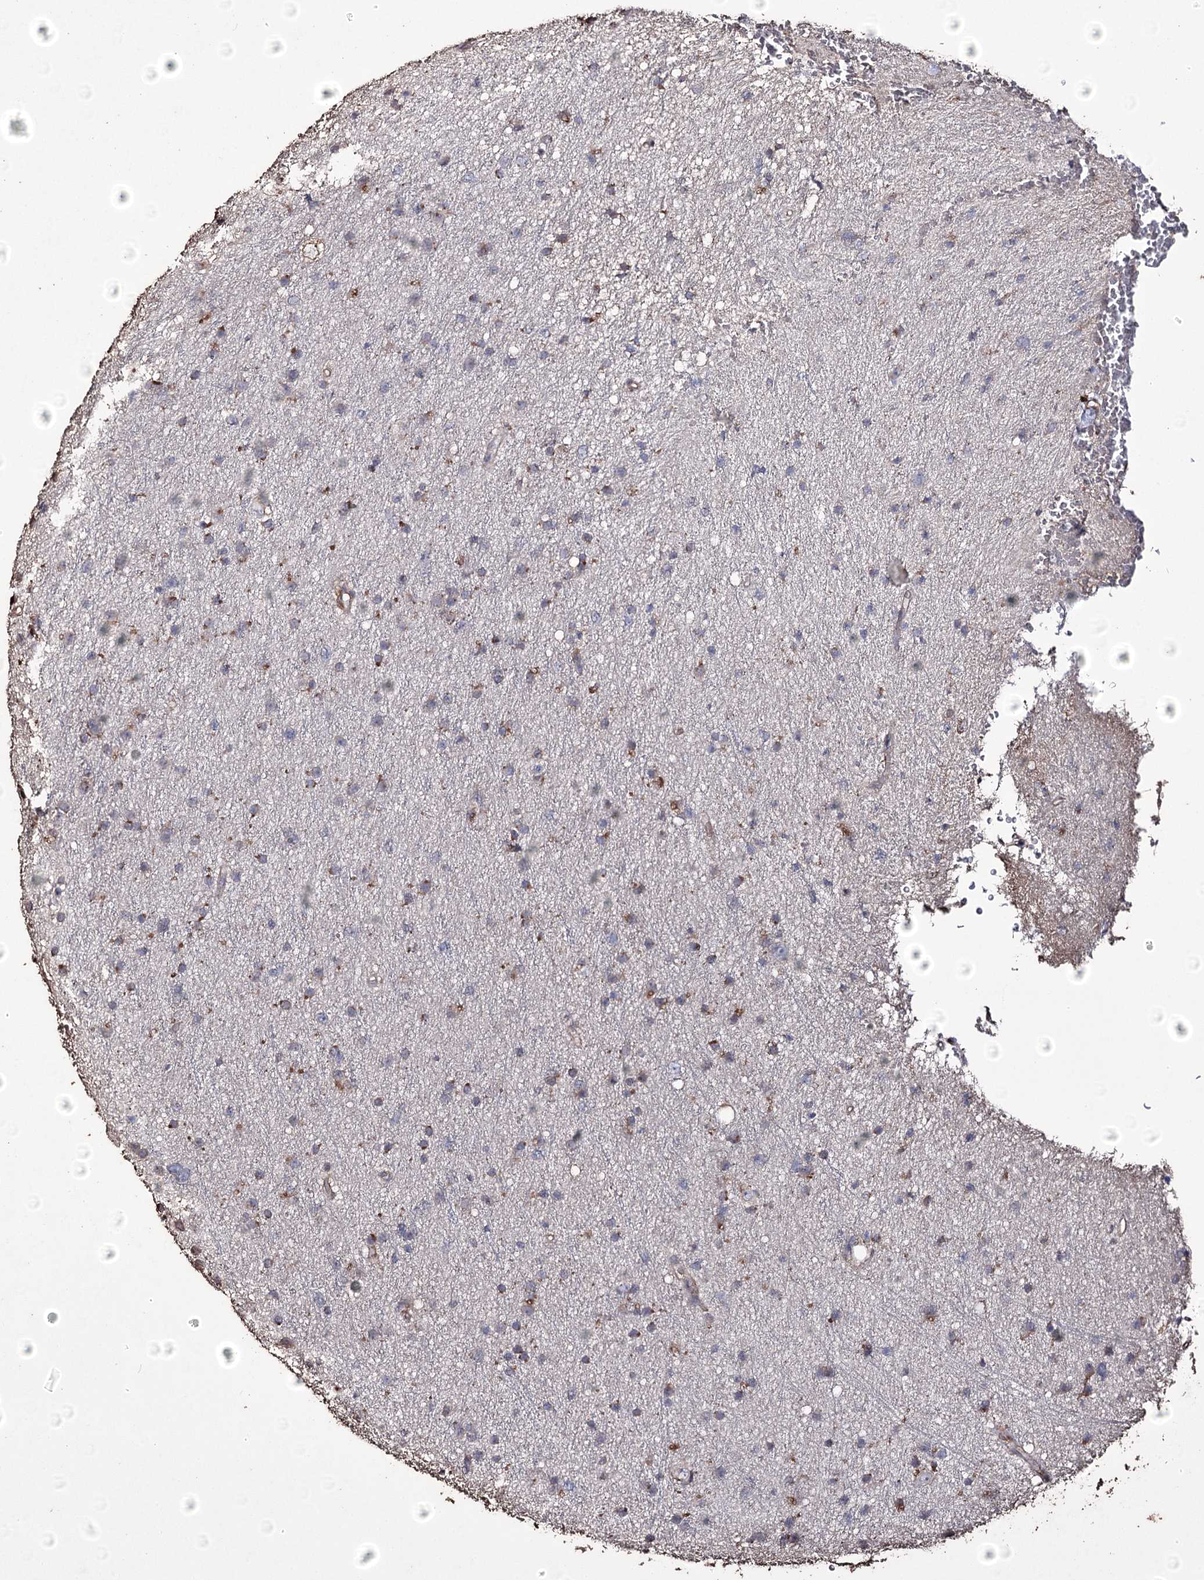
{"staining": {"intensity": "moderate", "quantity": "<25%", "location": "cytoplasmic/membranous"}, "tissue": "glioma", "cell_type": "Tumor cells", "image_type": "cancer", "snomed": [{"axis": "morphology", "description": "Glioma, malignant, Low grade"}, {"axis": "topography", "description": "Cerebral cortex"}], "caption": "Human malignant glioma (low-grade) stained with a brown dye reveals moderate cytoplasmic/membranous positive staining in about <25% of tumor cells.", "gene": "ZNF662", "patient": {"sex": "female", "age": 39}}